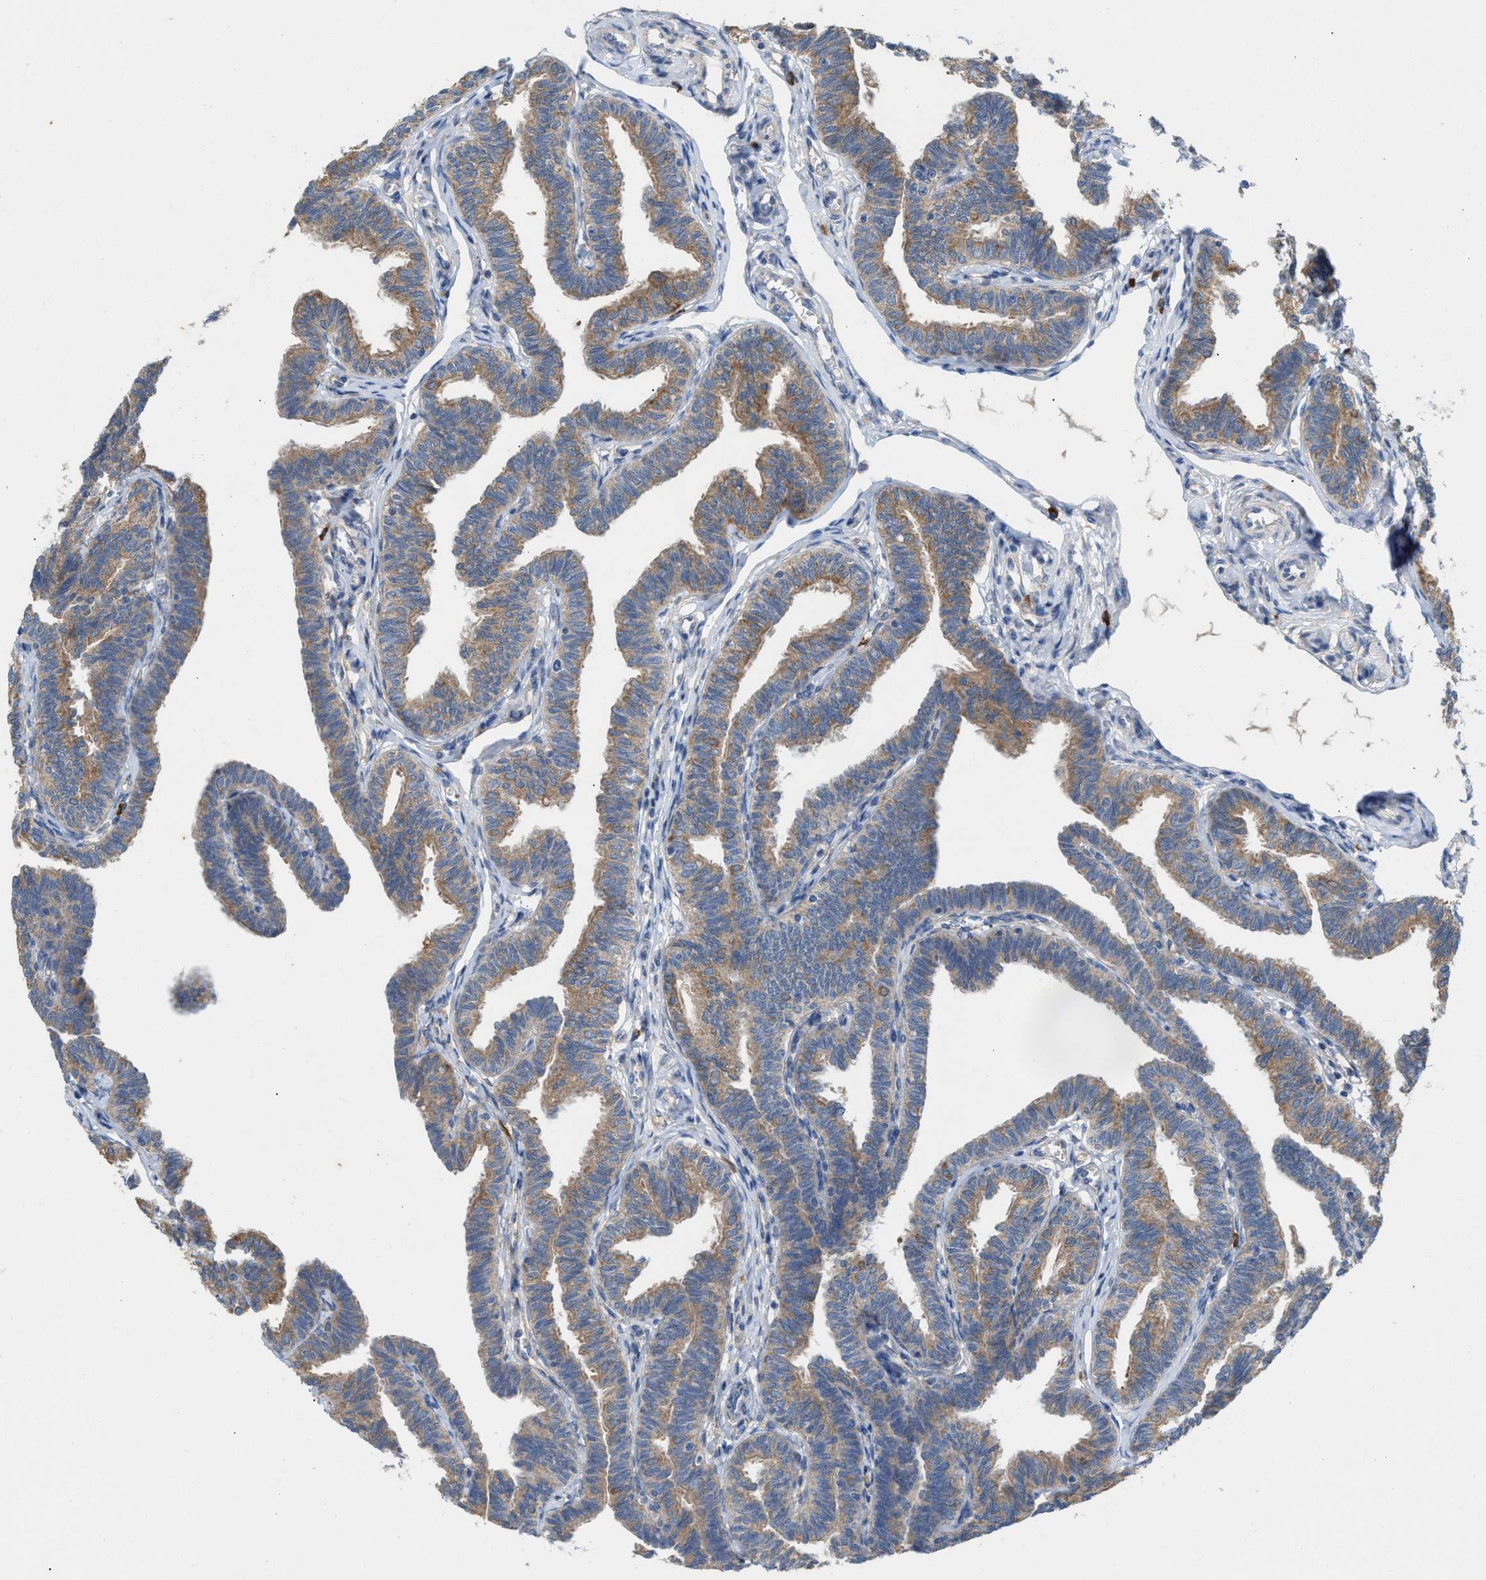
{"staining": {"intensity": "moderate", "quantity": ">75%", "location": "cytoplasmic/membranous"}, "tissue": "fallopian tube", "cell_type": "Glandular cells", "image_type": "normal", "snomed": [{"axis": "morphology", "description": "Normal tissue, NOS"}, {"axis": "topography", "description": "Fallopian tube"}, {"axis": "topography", "description": "Ovary"}], "caption": "A histopathology image of human fallopian tube stained for a protein reveals moderate cytoplasmic/membranous brown staining in glandular cells. (IHC, brightfield microscopy, high magnification).", "gene": "DYNC2I1", "patient": {"sex": "female", "age": 23}}